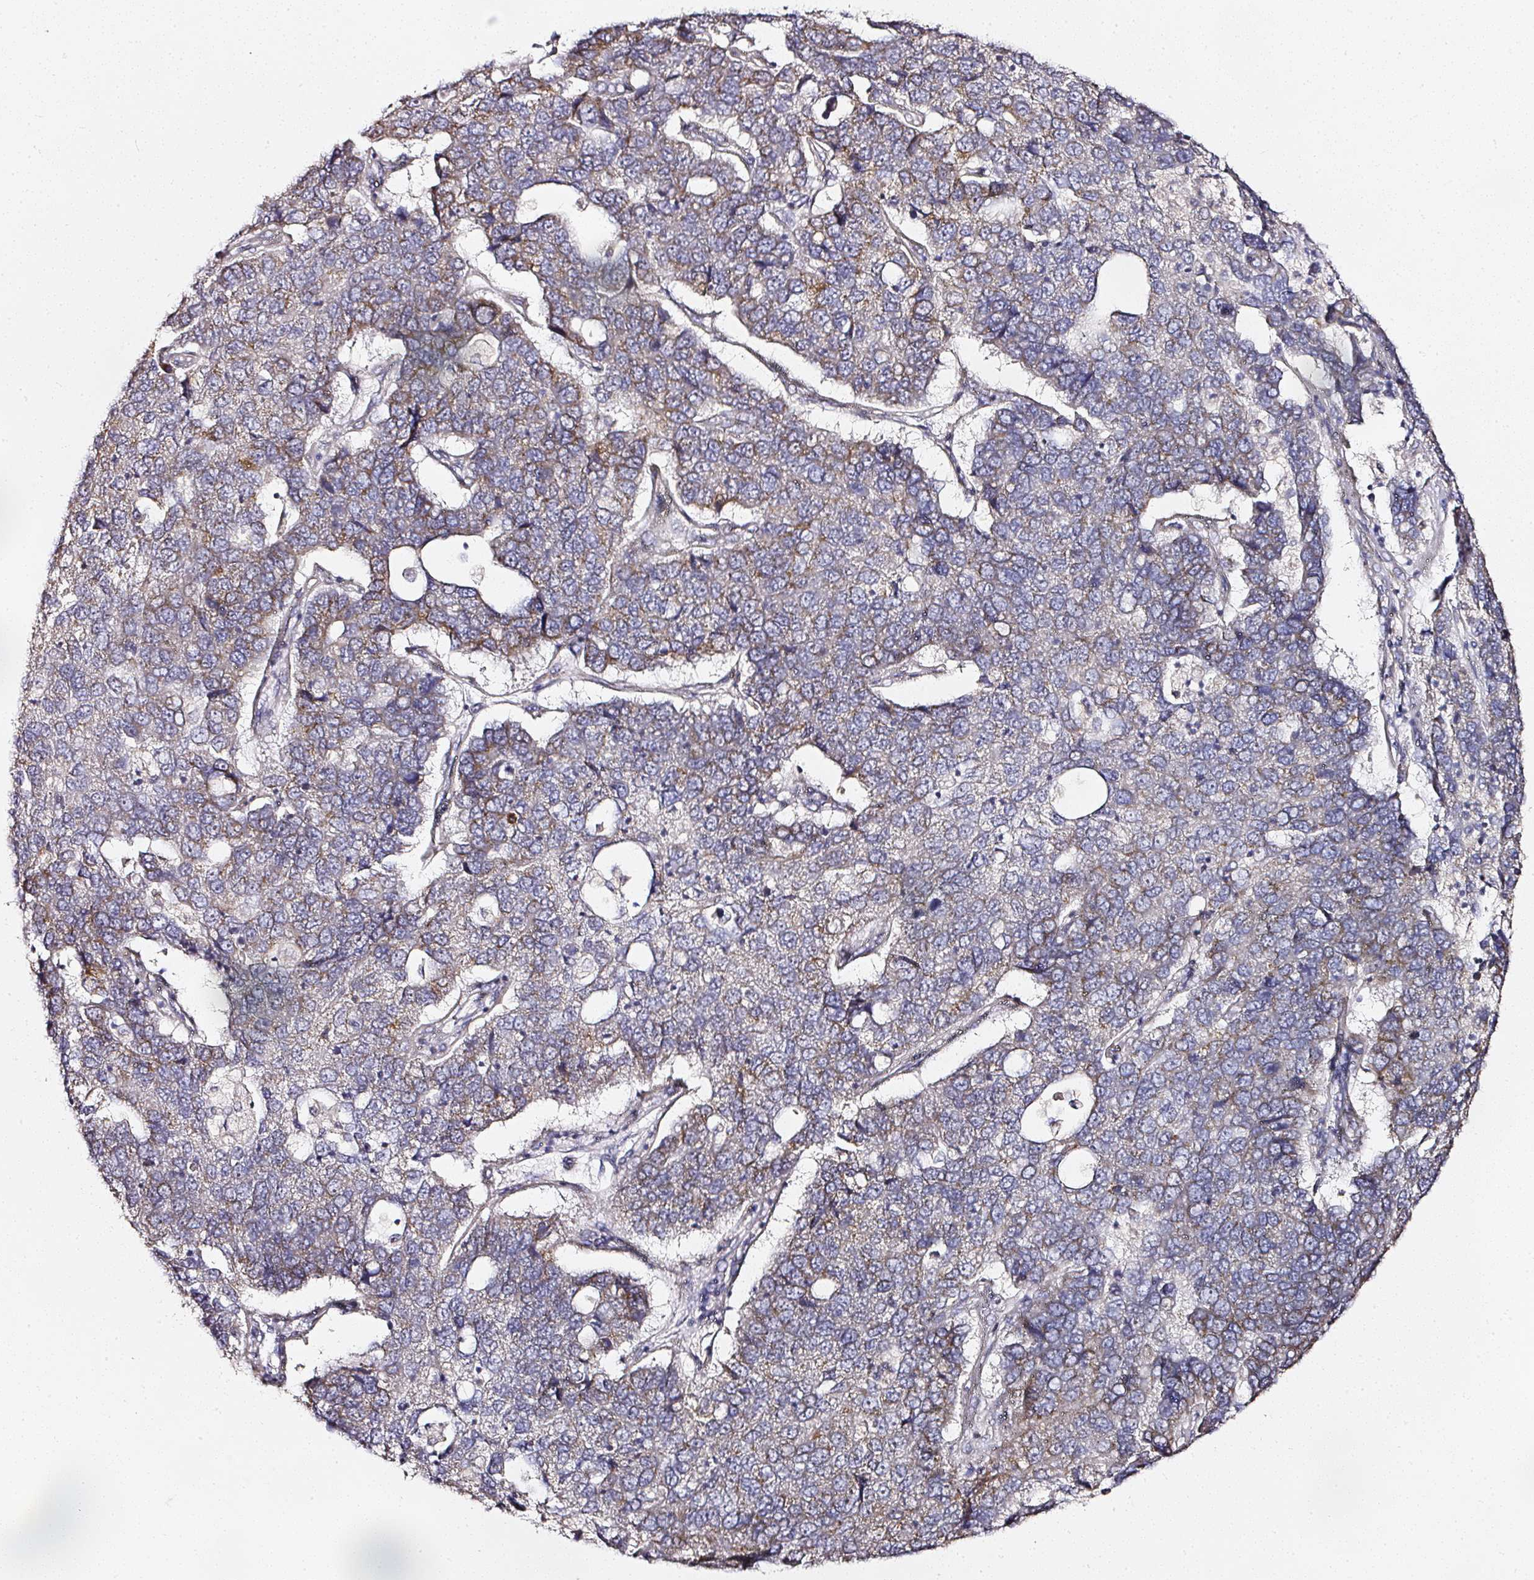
{"staining": {"intensity": "moderate", "quantity": "25%-75%", "location": "cytoplasmic/membranous"}, "tissue": "pancreatic cancer", "cell_type": "Tumor cells", "image_type": "cancer", "snomed": [{"axis": "morphology", "description": "Adenocarcinoma, NOS"}, {"axis": "topography", "description": "Pancreas"}], "caption": "Immunohistochemical staining of human adenocarcinoma (pancreatic) demonstrates moderate cytoplasmic/membranous protein positivity in about 25%-75% of tumor cells. The staining was performed using DAB, with brown indicating positive protein expression. Nuclei are stained blue with hematoxylin.", "gene": "NTRK1", "patient": {"sex": "female", "age": 61}}